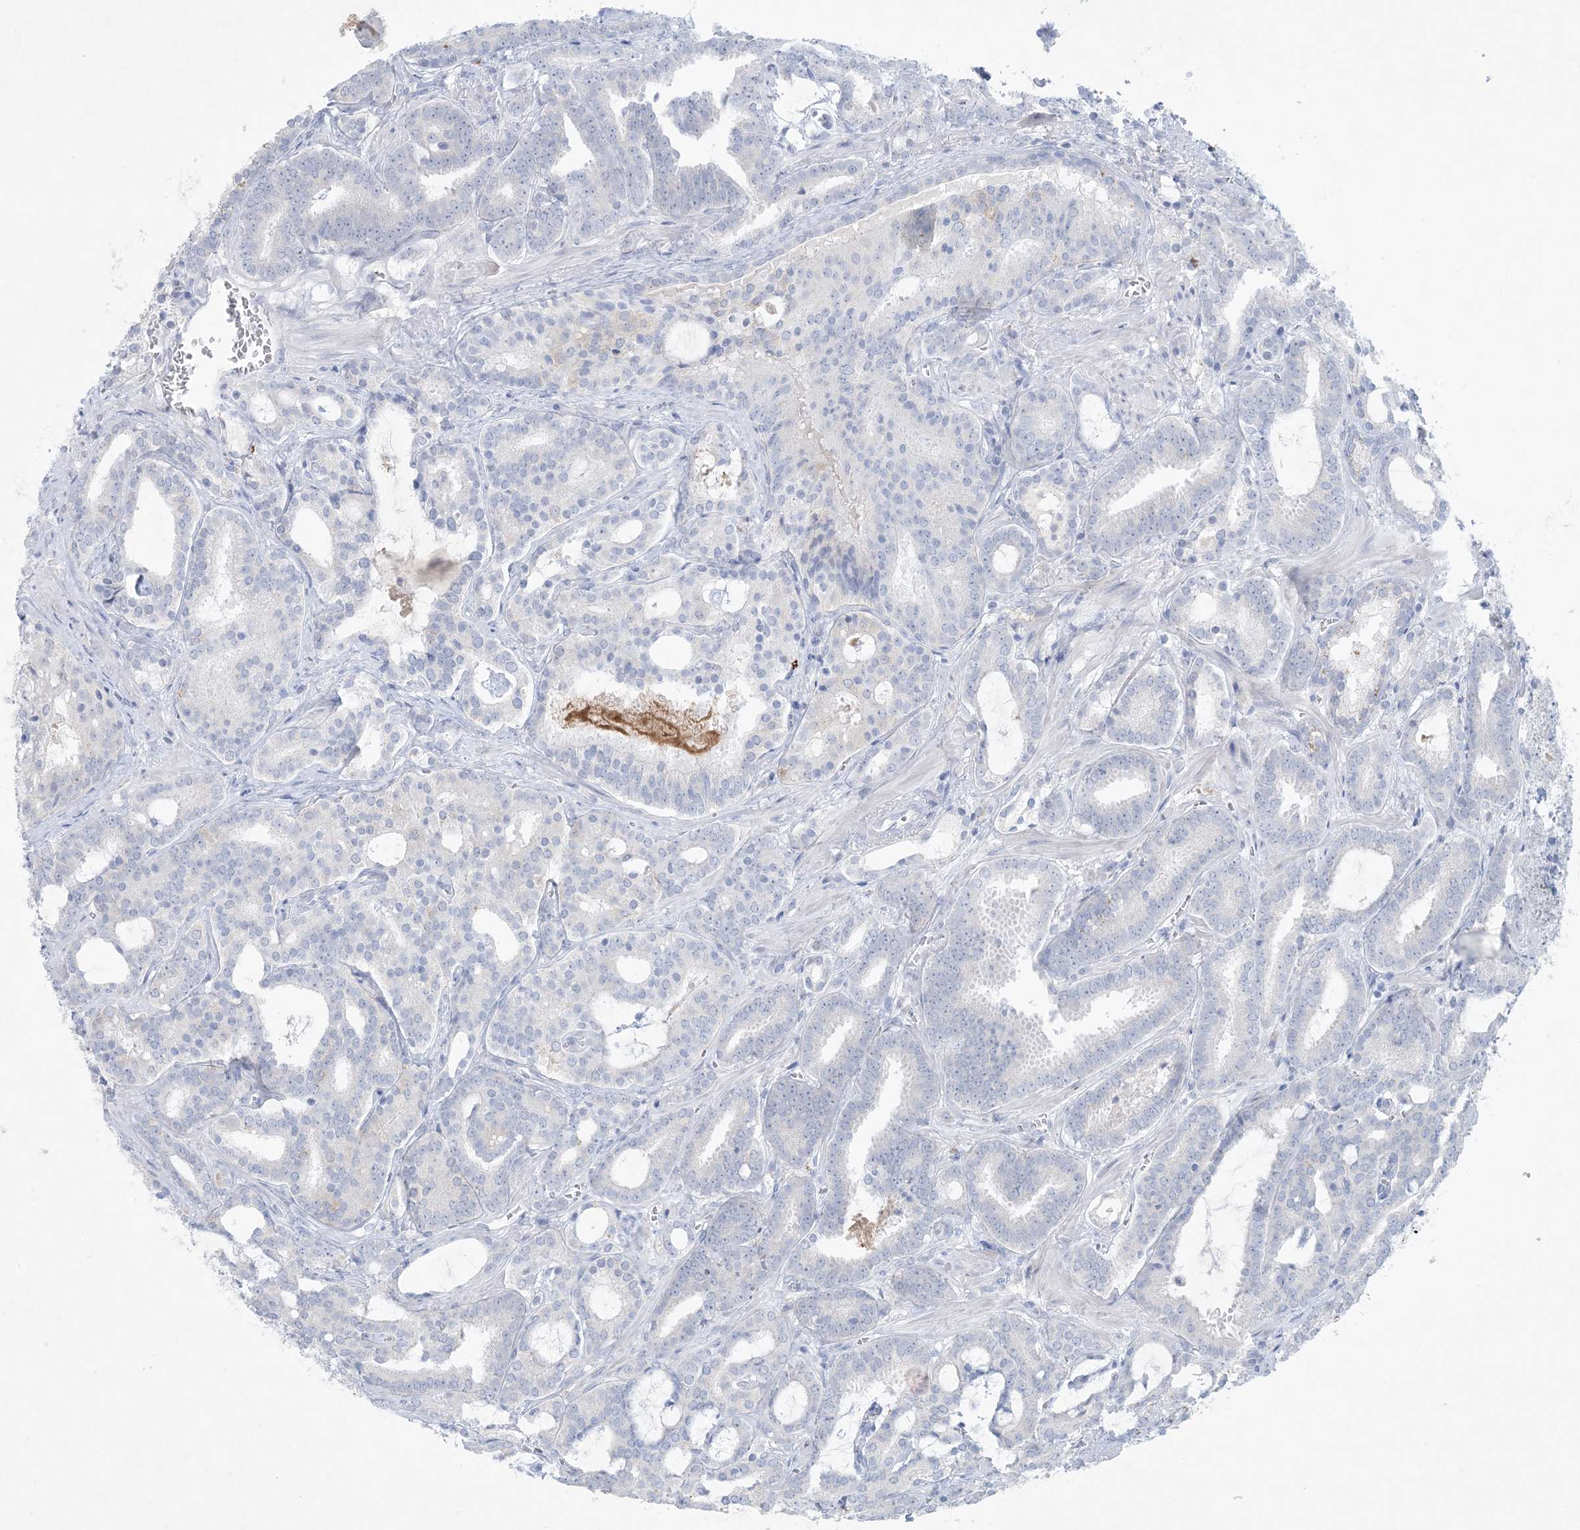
{"staining": {"intensity": "negative", "quantity": "none", "location": "none"}, "tissue": "prostate cancer", "cell_type": "Tumor cells", "image_type": "cancer", "snomed": [{"axis": "morphology", "description": "Adenocarcinoma, High grade"}, {"axis": "topography", "description": "Prostate and seminal vesicle, NOS"}], "caption": "Immunohistochemistry (IHC) micrograph of prostate high-grade adenocarcinoma stained for a protein (brown), which reveals no expression in tumor cells.", "gene": "GABRG1", "patient": {"sex": "male", "age": 67}}